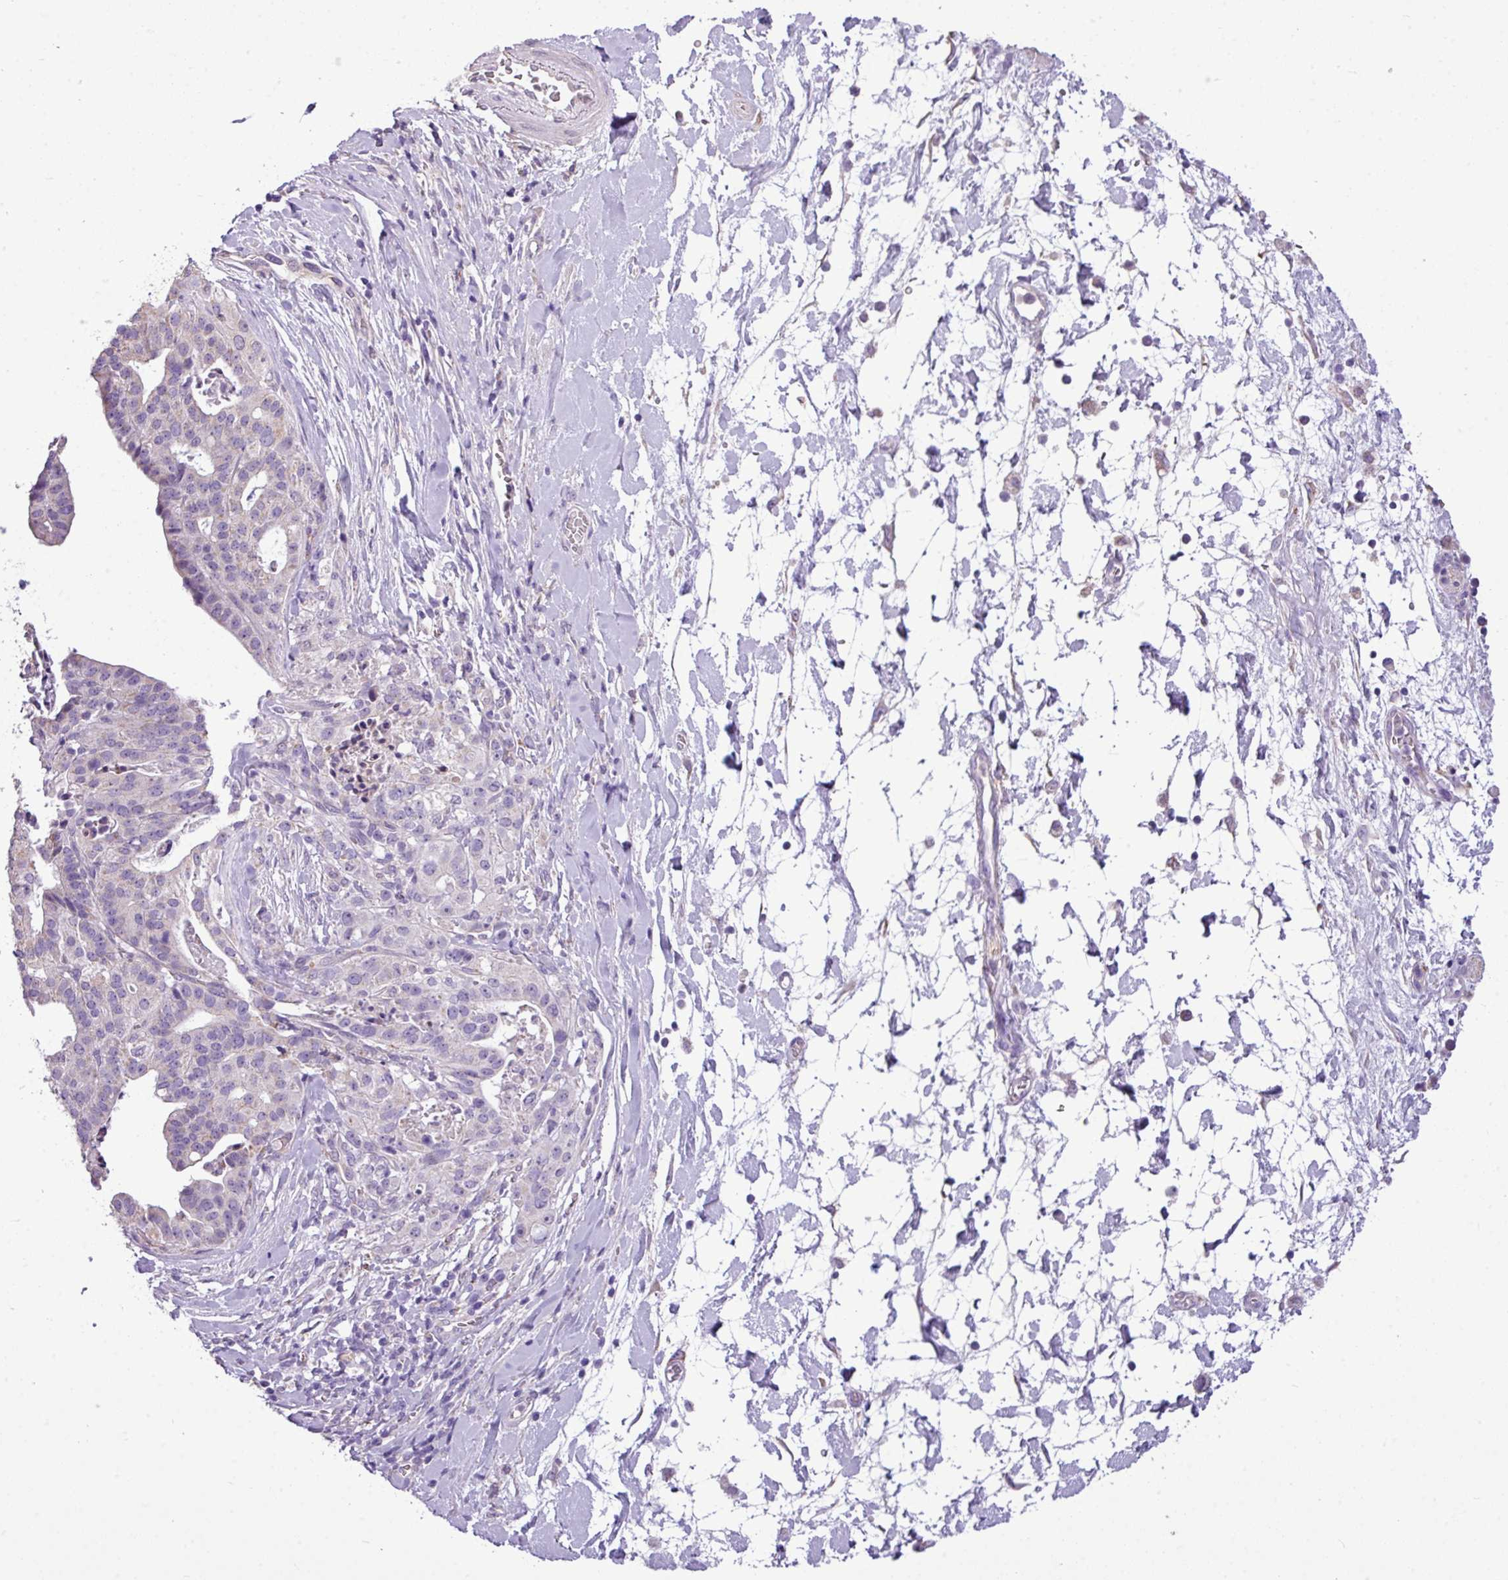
{"staining": {"intensity": "negative", "quantity": "none", "location": "none"}, "tissue": "stomach cancer", "cell_type": "Tumor cells", "image_type": "cancer", "snomed": [{"axis": "morphology", "description": "Adenocarcinoma, NOS"}, {"axis": "topography", "description": "Stomach"}], "caption": "Stomach cancer (adenocarcinoma) was stained to show a protein in brown. There is no significant staining in tumor cells.", "gene": "ALDH2", "patient": {"sex": "male", "age": 48}}